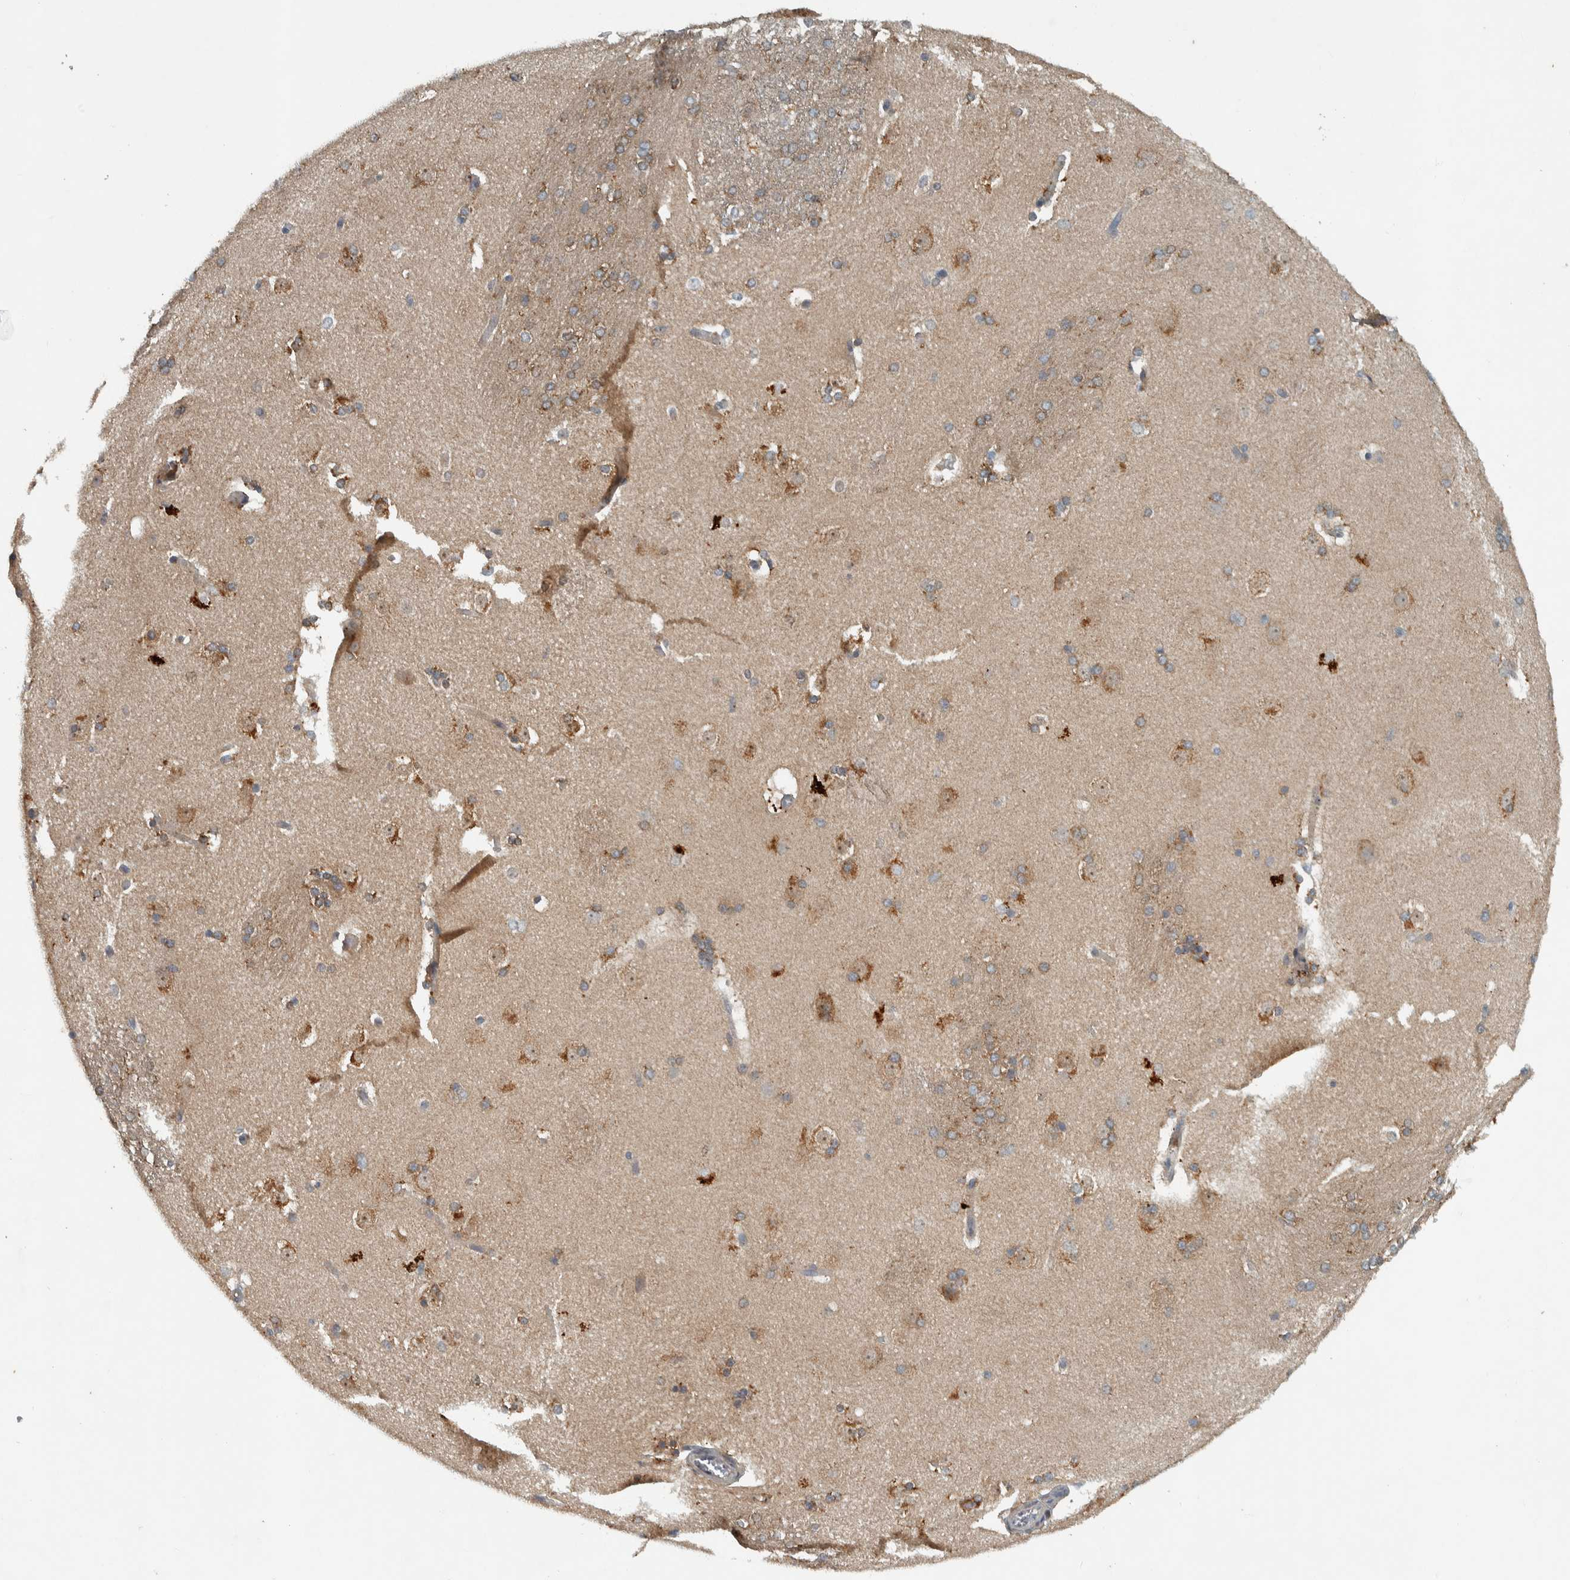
{"staining": {"intensity": "moderate", "quantity": "25%-75%", "location": "cytoplasmic/membranous"}, "tissue": "caudate", "cell_type": "Glial cells", "image_type": "normal", "snomed": [{"axis": "morphology", "description": "Normal tissue, NOS"}, {"axis": "topography", "description": "Lateral ventricle wall"}], "caption": "Moderate cytoplasmic/membranous protein positivity is present in about 25%-75% of glial cells in caudate.", "gene": "CLCN2", "patient": {"sex": "female", "age": 19}}